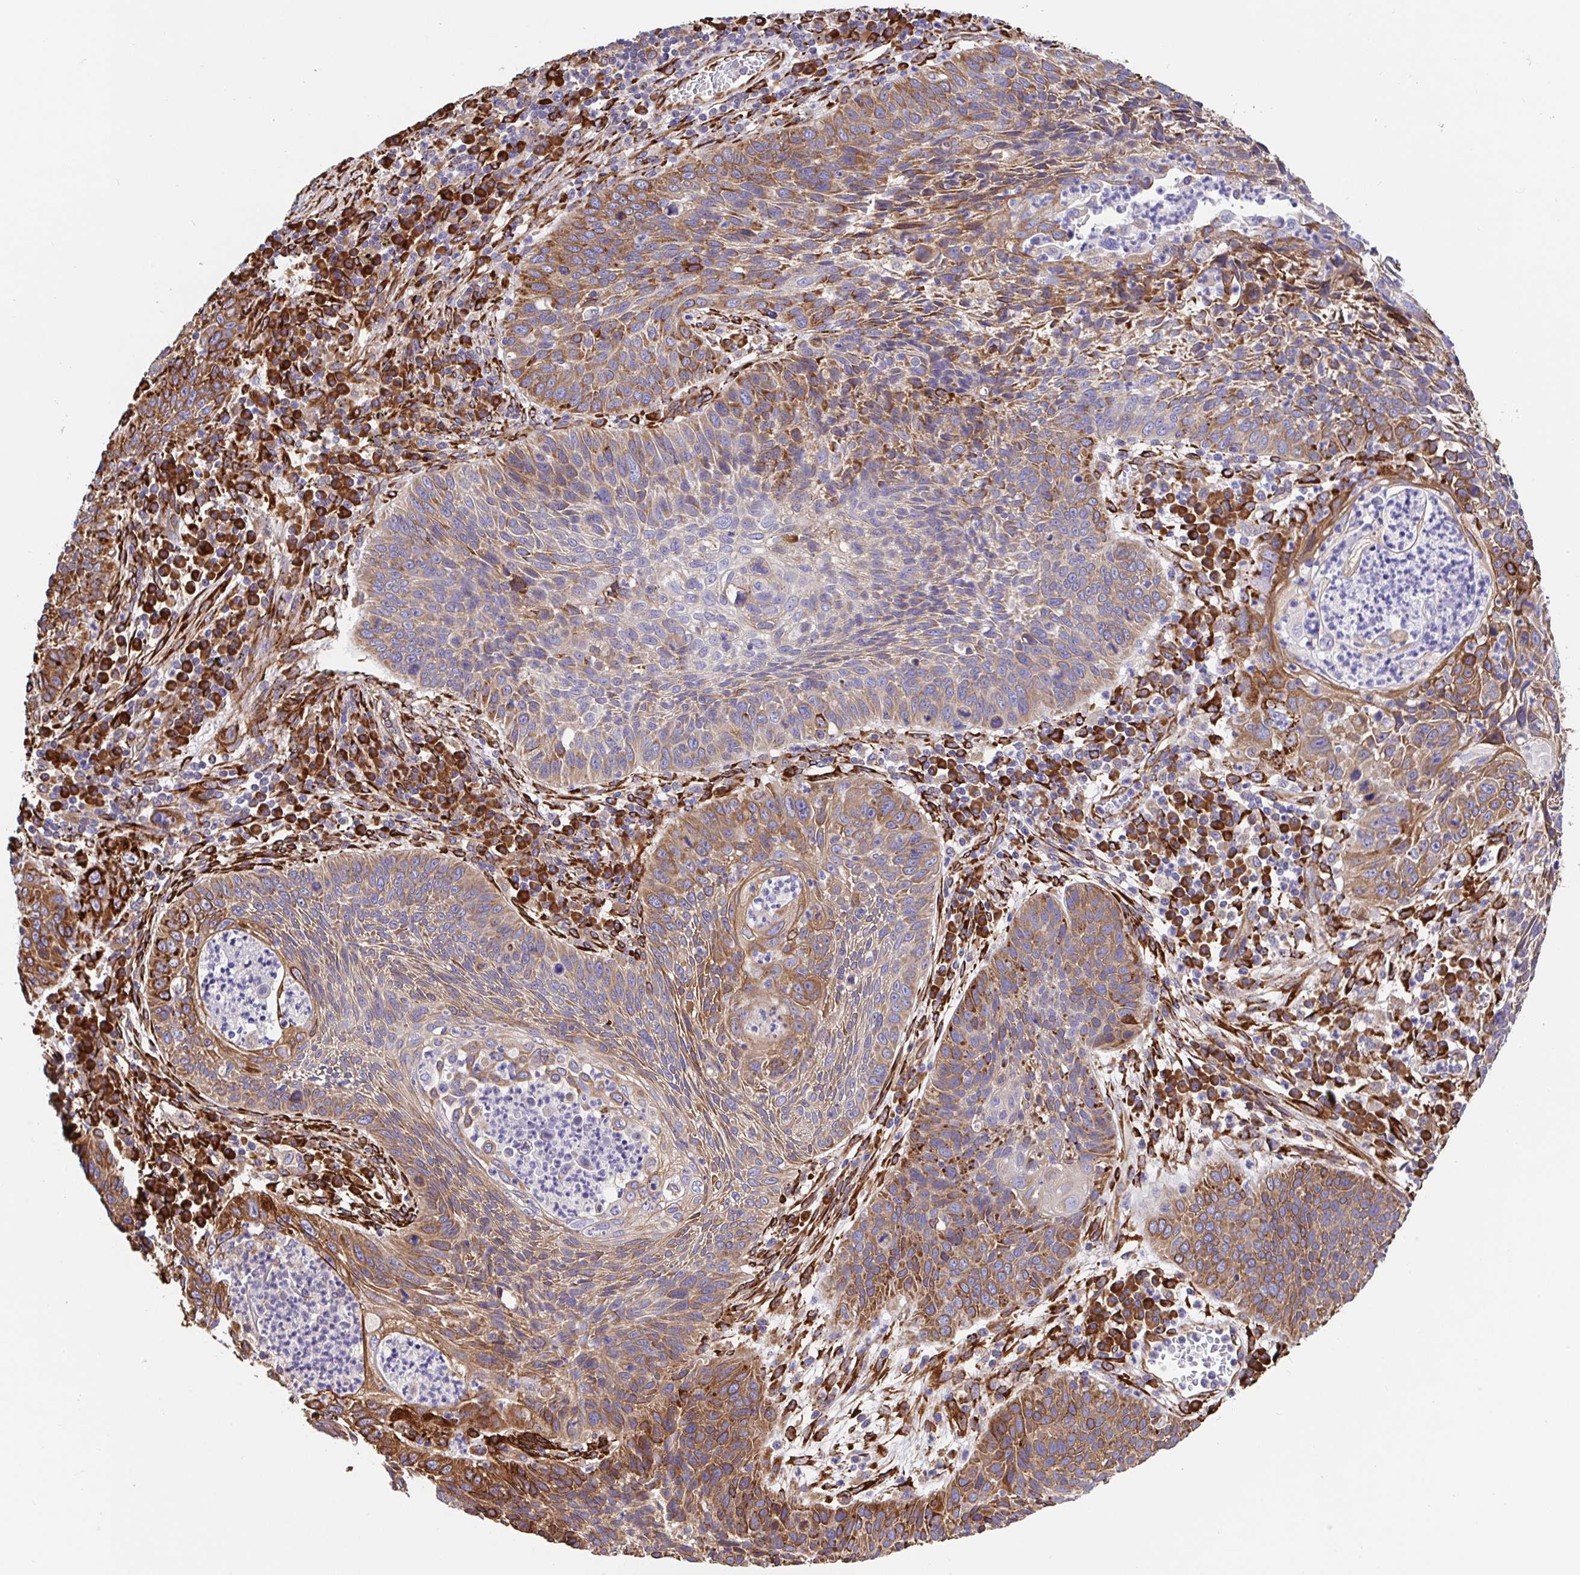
{"staining": {"intensity": "moderate", "quantity": "25%-75%", "location": "cytoplasmic/membranous"}, "tissue": "lung cancer", "cell_type": "Tumor cells", "image_type": "cancer", "snomed": [{"axis": "morphology", "description": "Squamous cell carcinoma, NOS"}, {"axis": "morphology", "description": "Squamous cell carcinoma, metastatic, NOS"}, {"axis": "topography", "description": "Lung"}, {"axis": "topography", "description": "Pleura, NOS"}], "caption": "Protein expression analysis of lung cancer (squamous cell carcinoma) exhibits moderate cytoplasmic/membranous expression in approximately 25%-75% of tumor cells. The protein is stained brown, and the nuclei are stained in blue (DAB IHC with brightfield microscopy, high magnification).", "gene": "MAOA", "patient": {"sex": "male", "age": 72}}